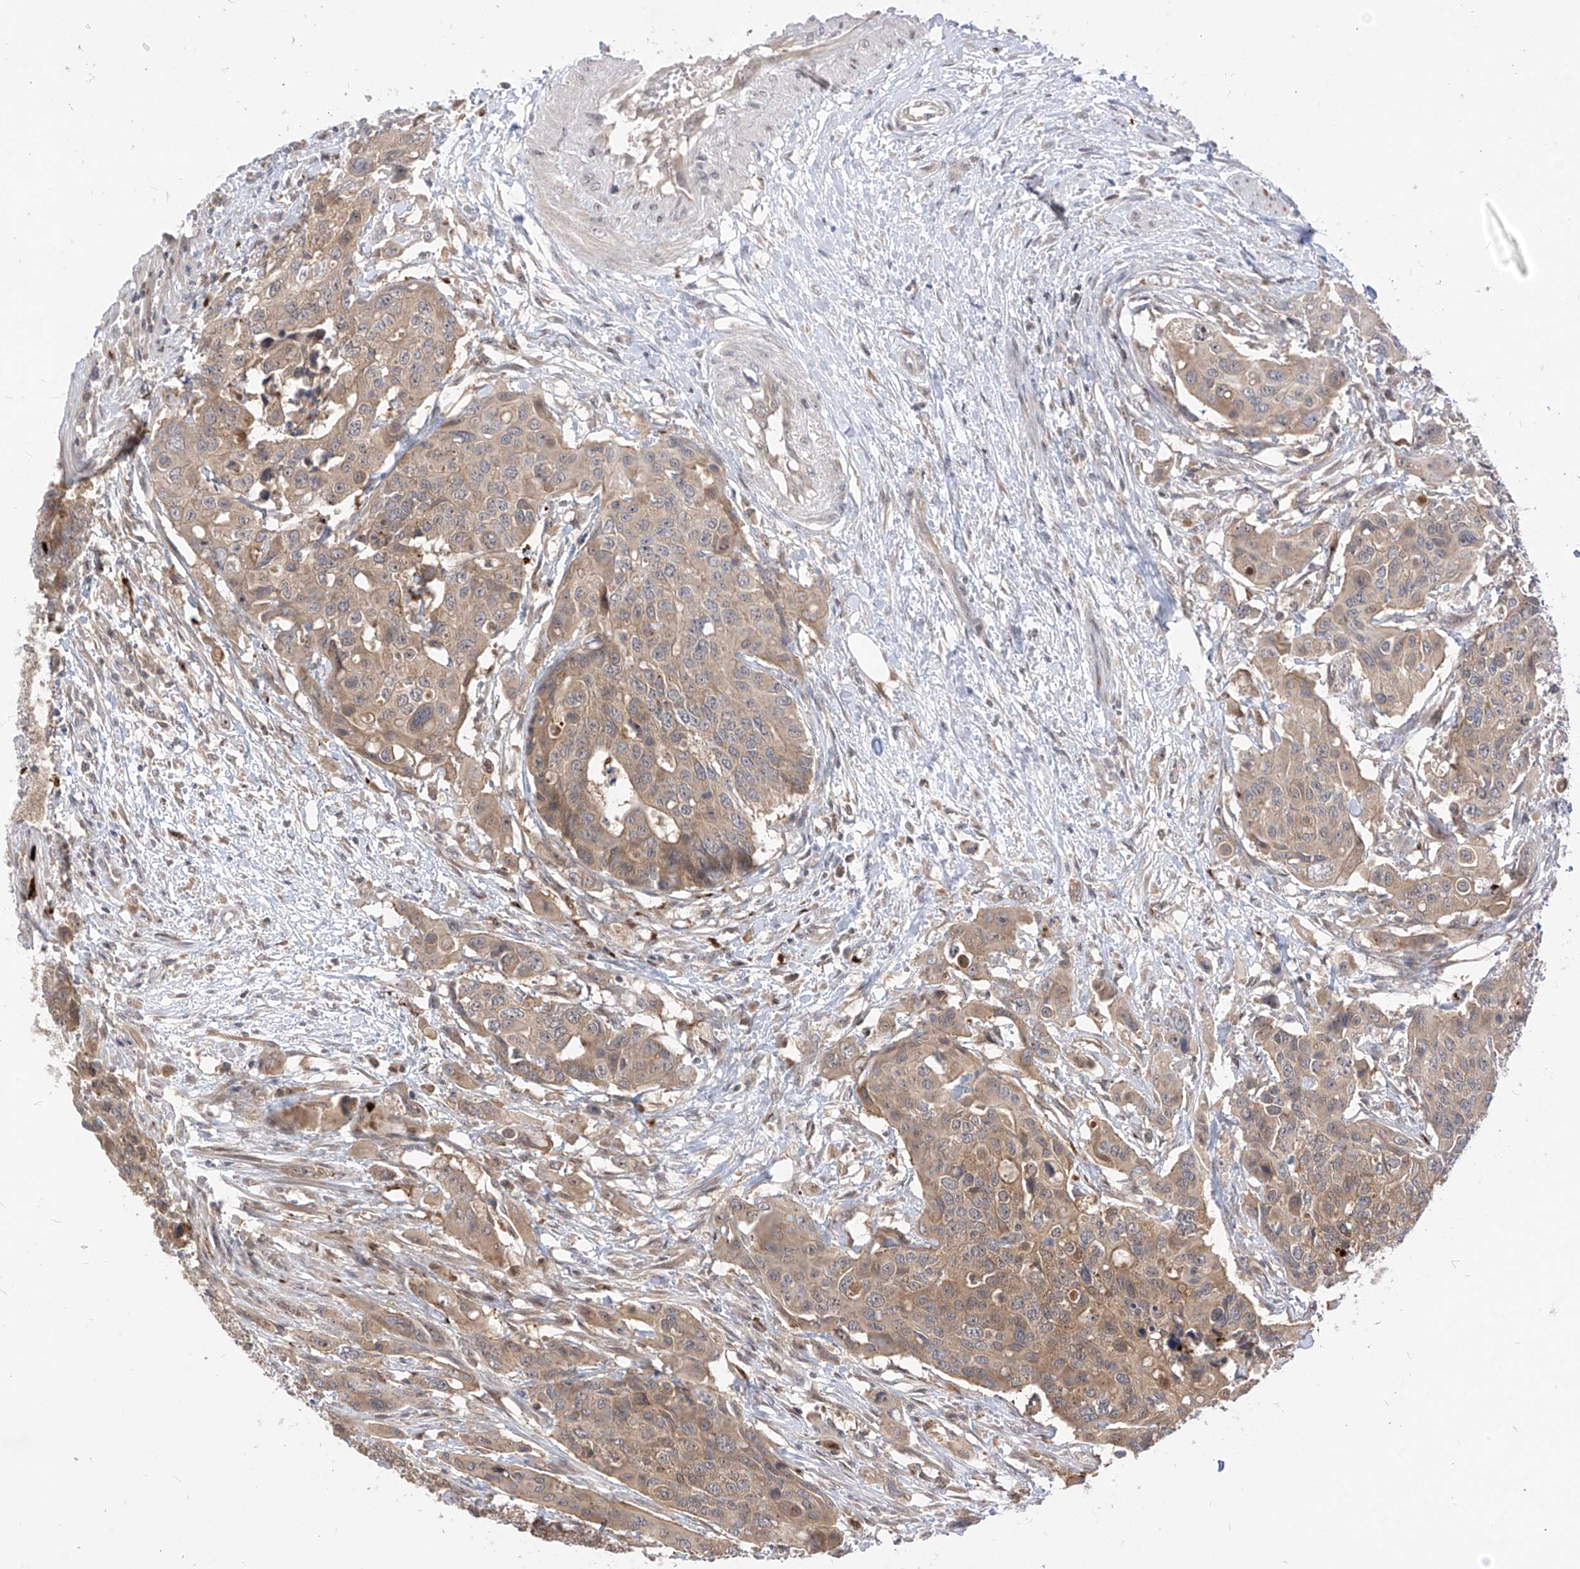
{"staining": {"intensity": "moderate", "quantity": ">75%", "location": "cytoplasmic/membranous"}, "tissue": "colorectal cancer", "cell_type": "Tumor cells", "image_type": "cancer", "snomed": [{"axis": "morphology", "description": "Adenocarcinoma, NOS"}, {"axis": "topography", "description": "Colon"}], "caption": "Tumor cells demonstrate medium levels of moderate cytoplasmic/membranous positivity in about >75% of cells in colorectal cancer (adenocarcinoma). The staining was performed using DAB to visualize the protein expression in brown, while the nuclei were stained in blue with hematoxylin (Magnification: 20x).", "gene": "CNKSR1", "patient": {"sex": "male", "age": 77}}